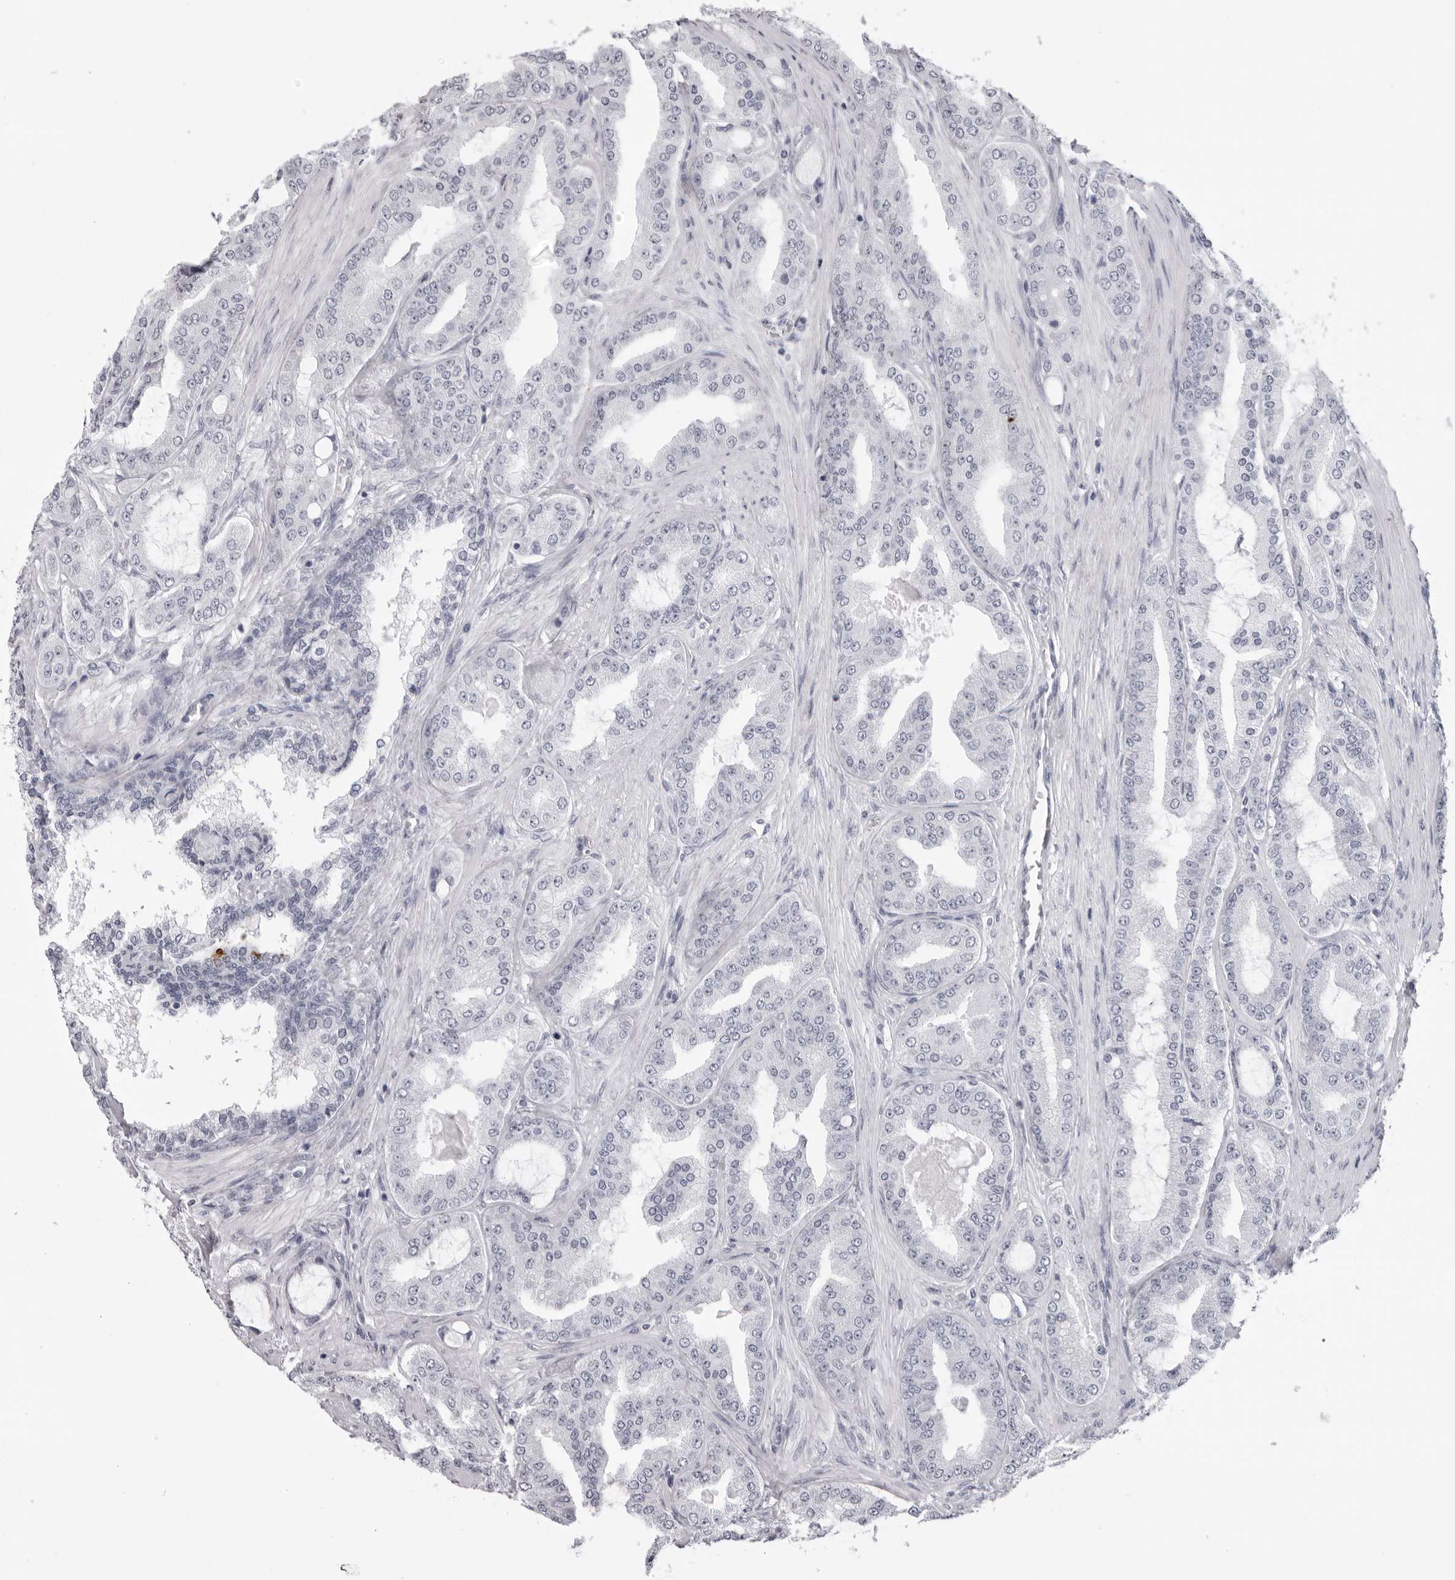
{"staining": {"intensity": "negative", "quantity": "none", "location": "none"}, "tissue": "prostate cancer", "cell_type": "Tumor cells", "image_type": "cancer", "snomed": [{"axis": "morphology", "description": "Adenocarcinoma, High grade"}, {"axis": "topography", "description": "Prostate"}], "caption": "Immunohistochemistry micrograph of neoplastic tissue: human adenocarcinoma (high-grade) (prostate) stained with DAB (3,3'-diaminobenzidine) displays no significant protein expression in tumor cells.", "gene": "DNALI1", "patient": {"sex": "male", "age": 60}}